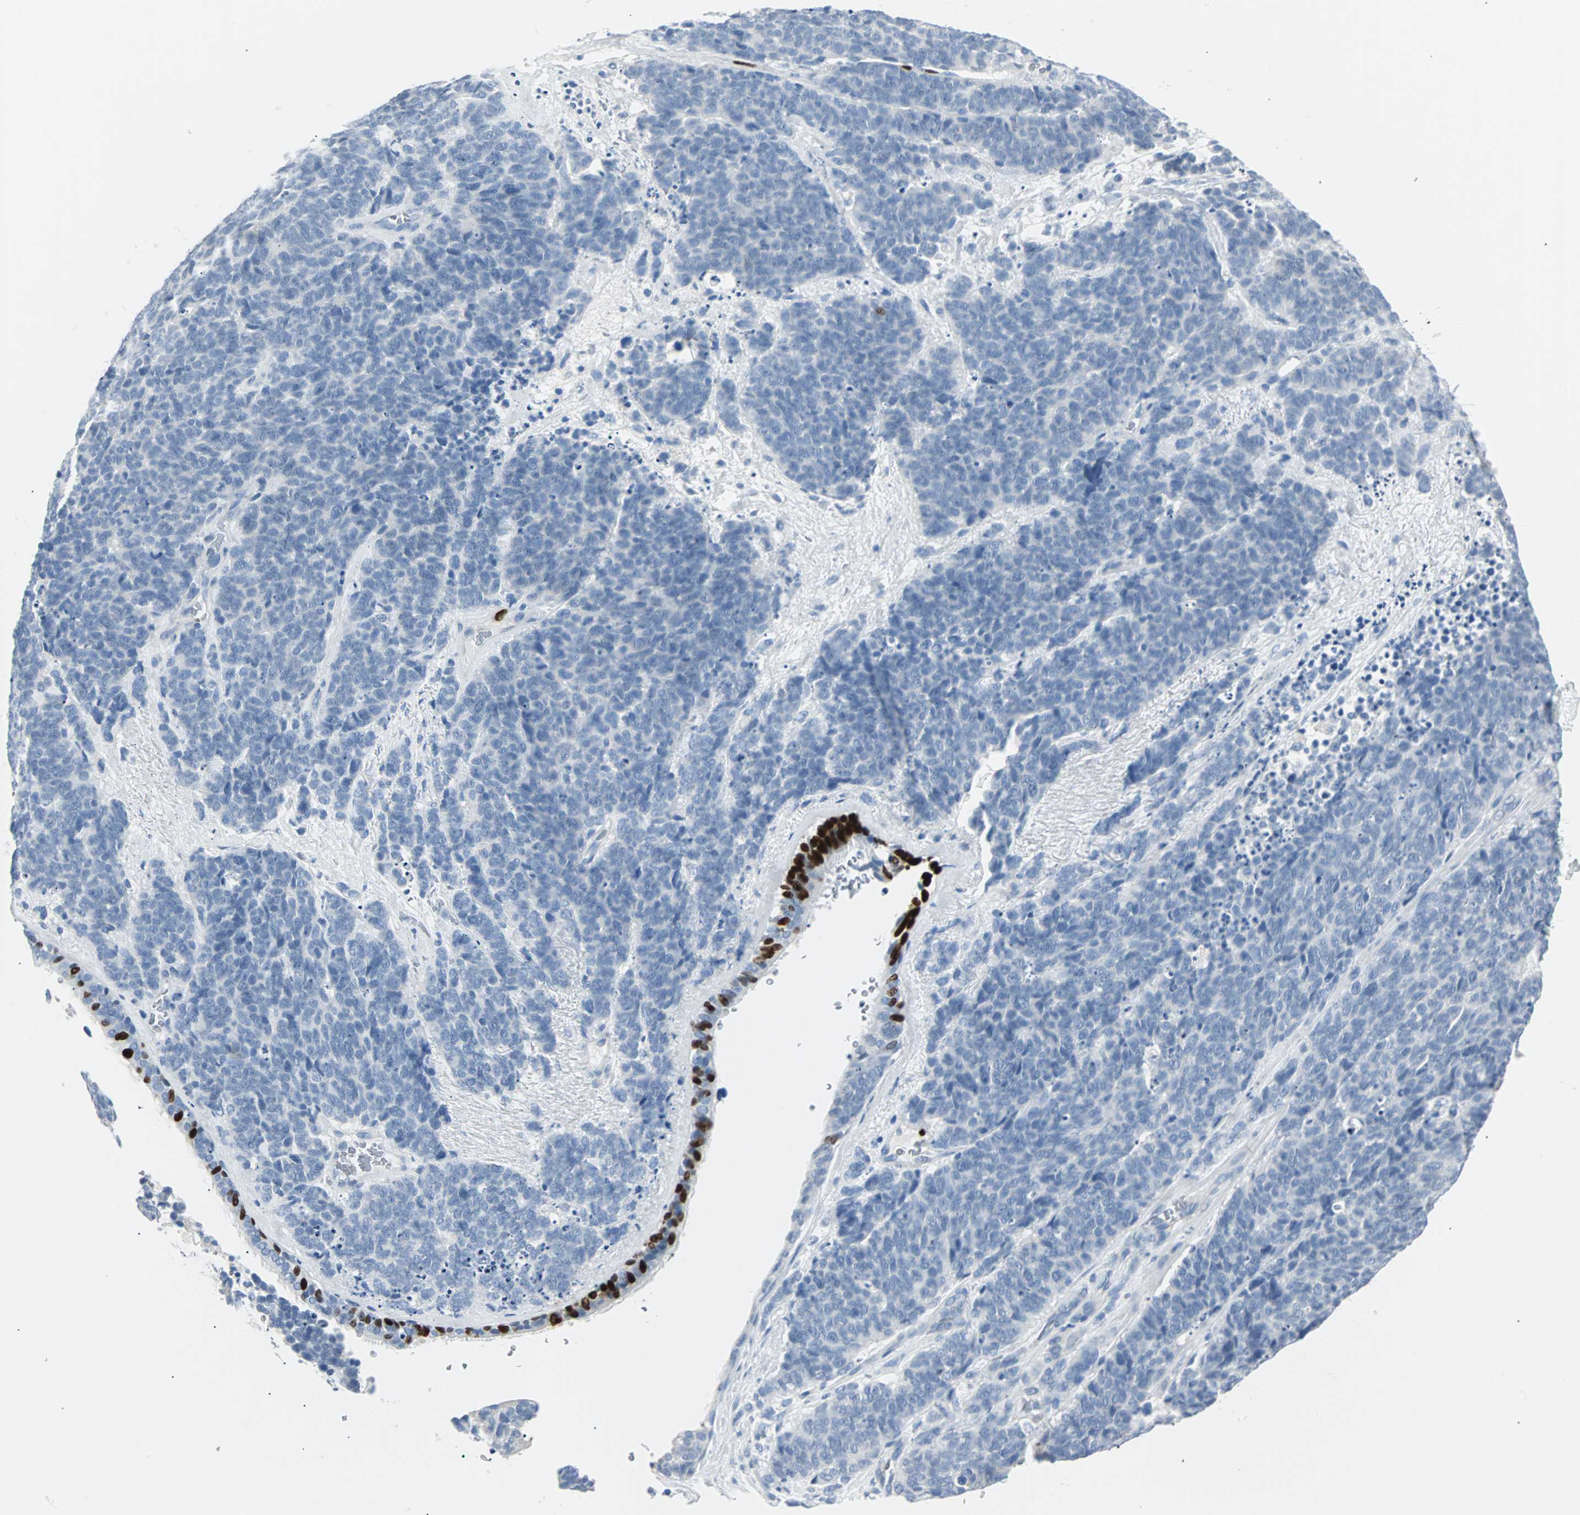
{"staining": {"intensity": "negative", "quantity": "none", "location": "none"}, "tissue": "lung cancer", "cell_type": "Tumor cells", "image_type": "cancer", "snomed": [{"axis": "morphology", "description": "Neoplasm, malignant, NOS"}, {"axis": "topography", "description": "Lung"}], "caption": "The photomicrograph displays no significant staining in tumor cells of lung cancer (malignant neoplasm).", "gene": "IL33", "patient": {"sex": "female", "age": 58}}